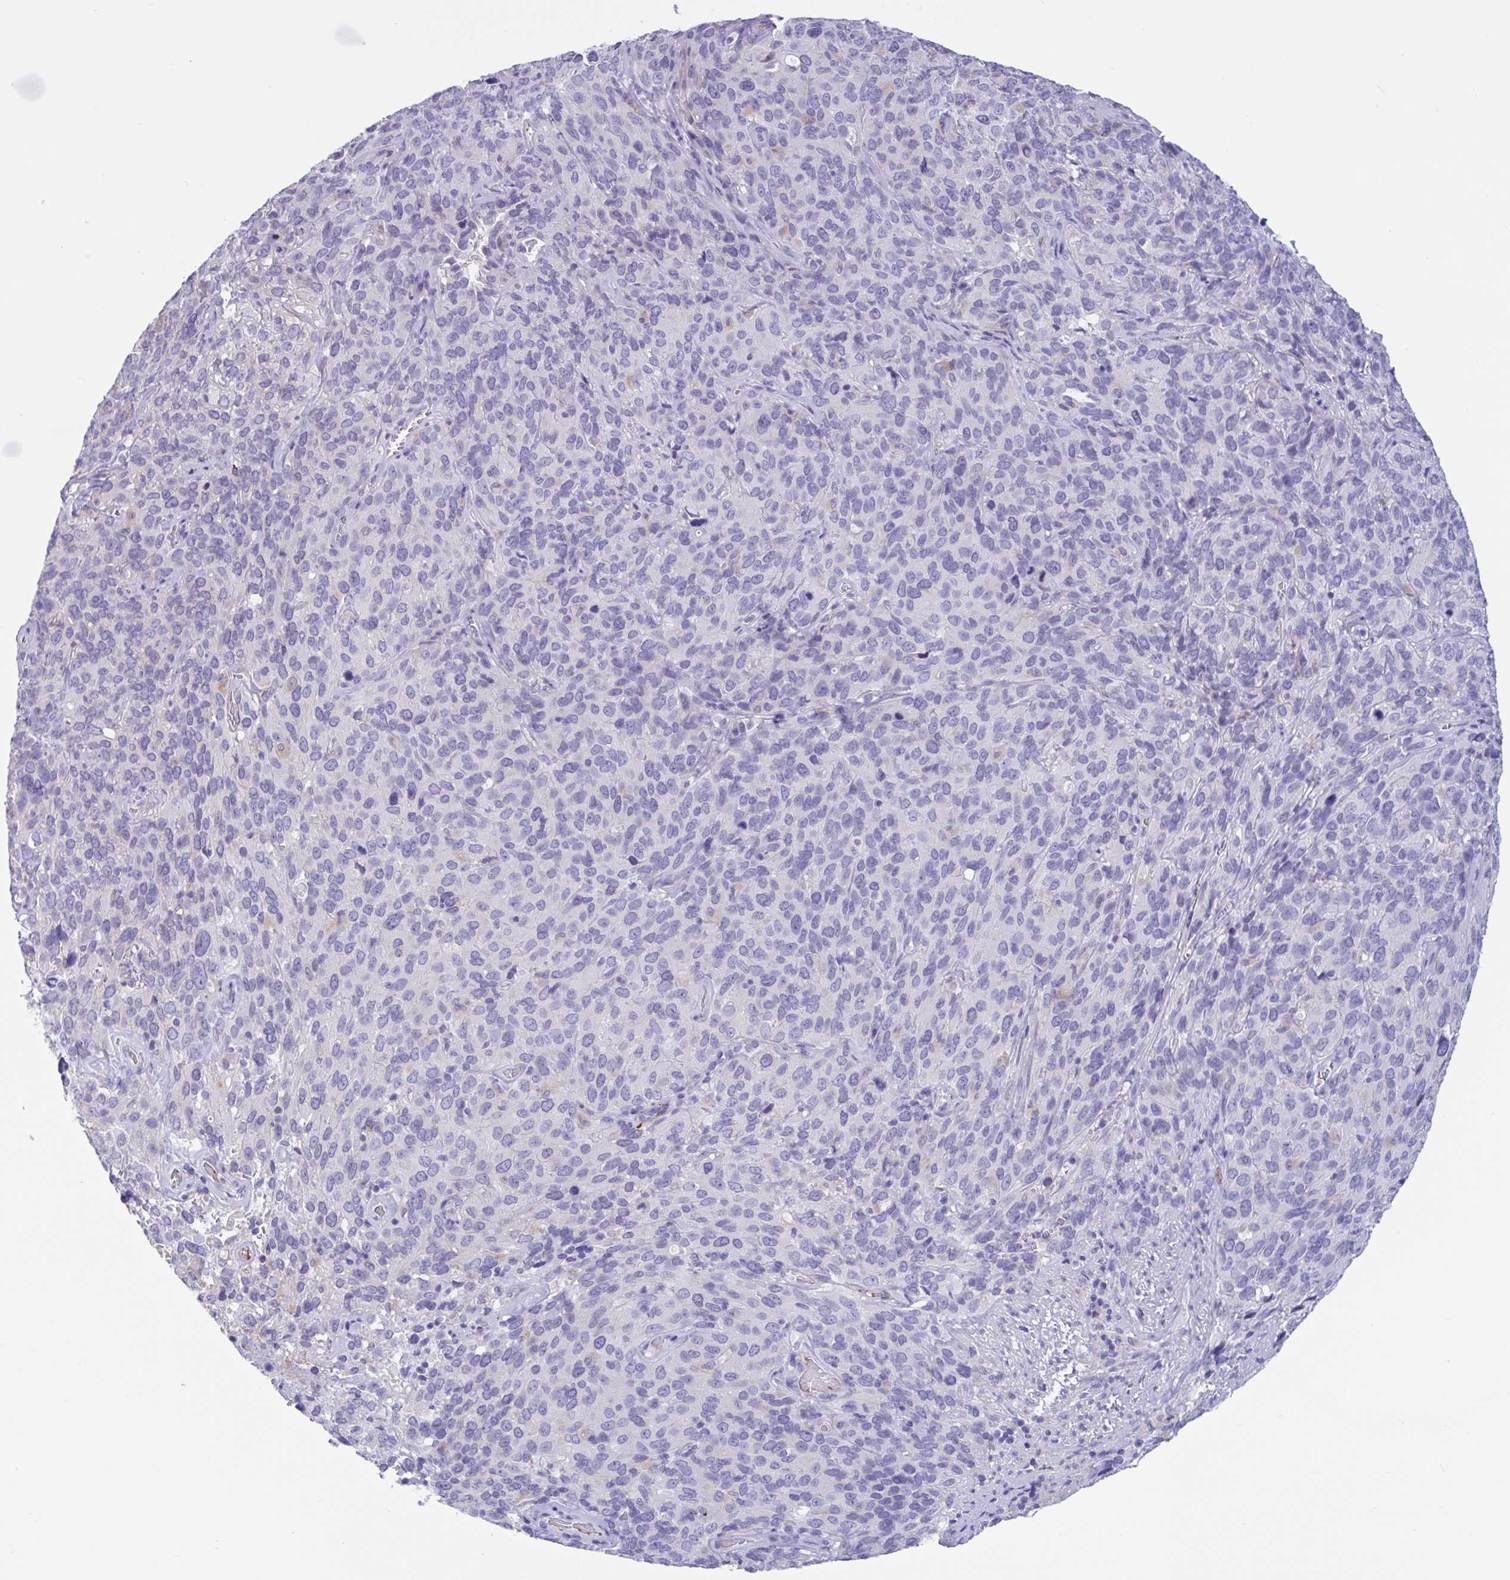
{"staining": {"intensity": "negative", "quantity": "none", "location": "none"}, "tissue": "cervical cancer", "cell_type": "Tumor cells", "image_type": "cancer", "snomed": [{"axis": "morphology", "description": "Squamous cell carcinoma, NOS"}, {"axis": "topography", "description": "Cervix"}], "caption": "Immunohistochemistry of human cervical cancer (squamous cell carcinoma) exhibits no staining in tumor cells.", "gene": "RPL22L1", "patient": {"sex": "female", "age": 51}}